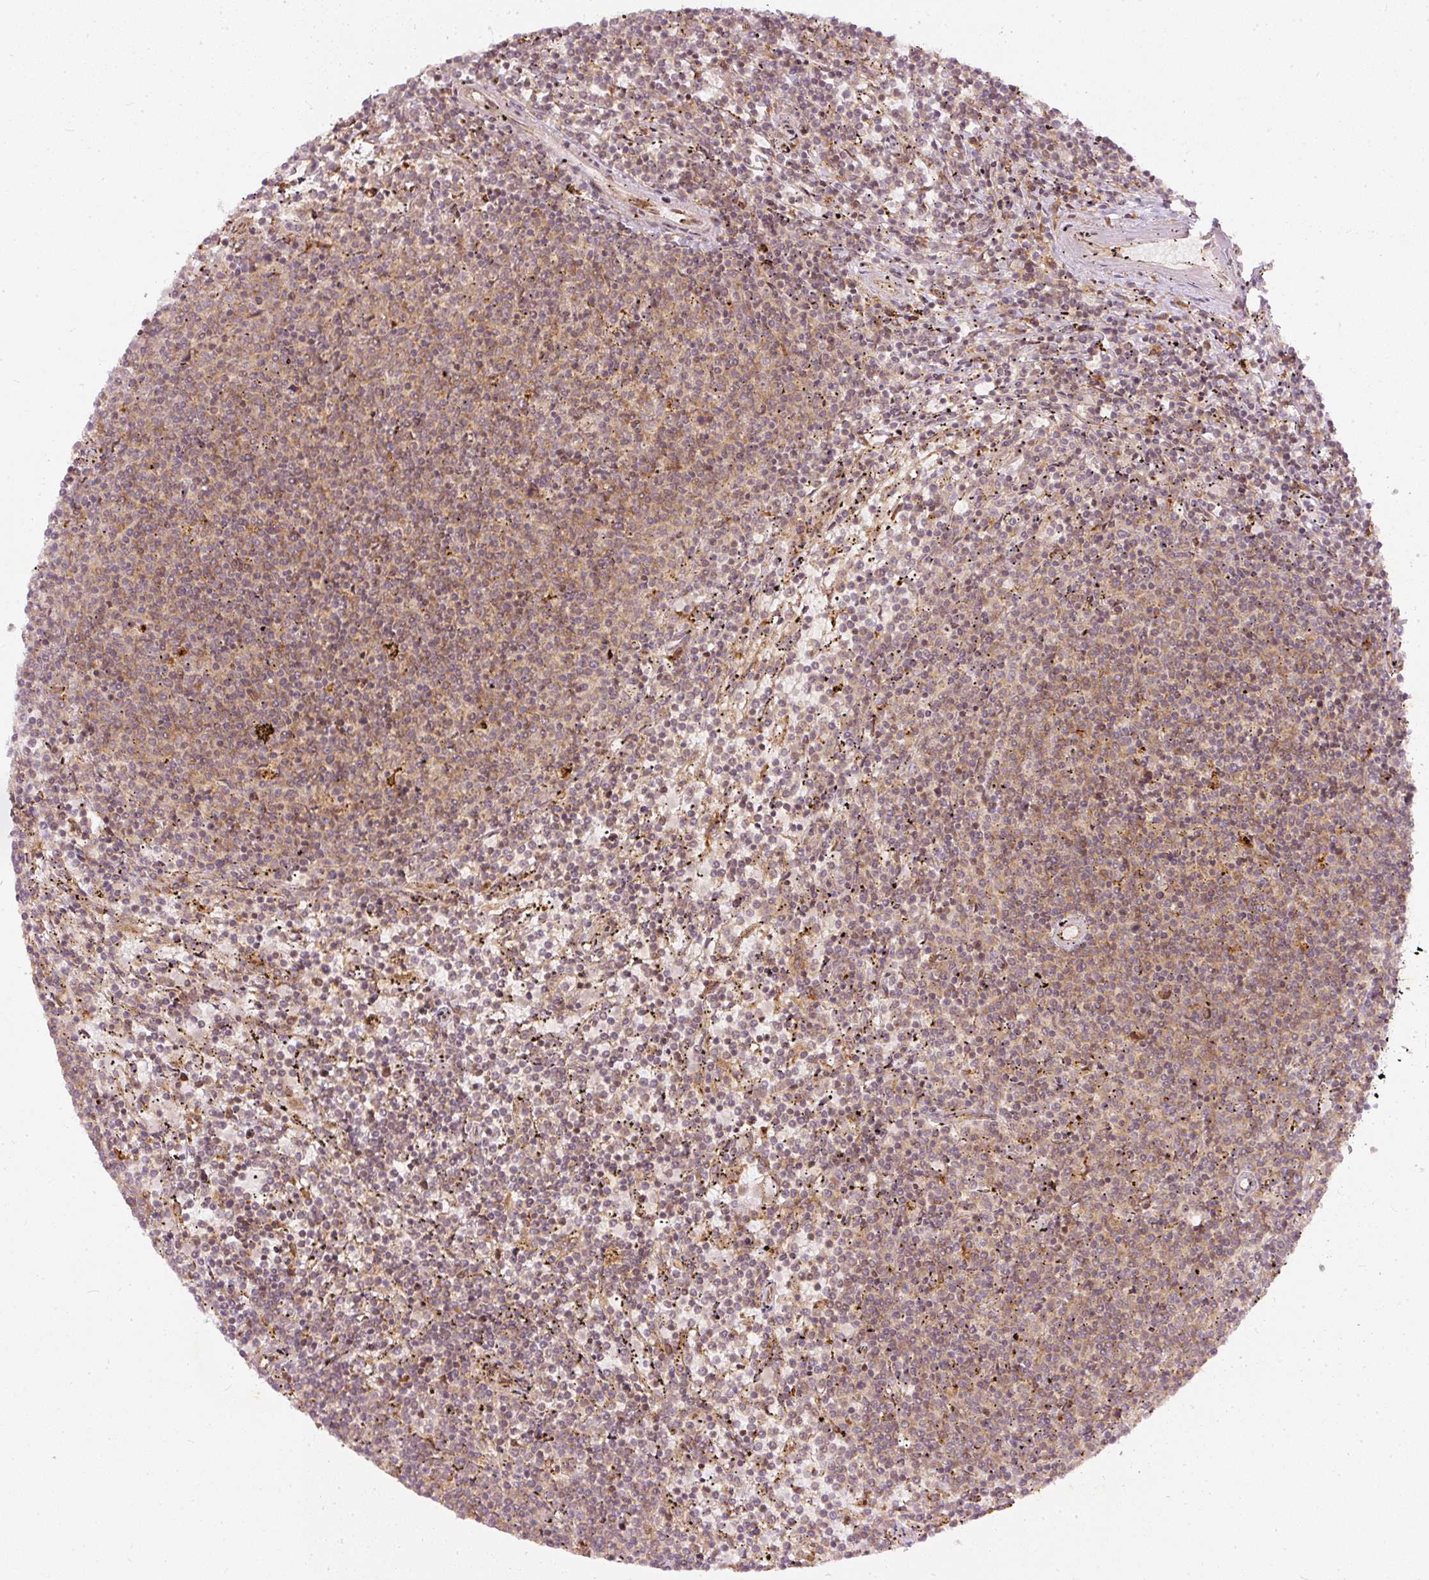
{"staining": {"intensity": "weak", "quantity": "25%-75%", "location": "cytoplasmic/membranous"}, "tissue": "lymphoma", "cell_type": "Tumor cells", "image_type": "cancer", "snomed": [{"axis": "morphology", "description": "Malignant lymphoma, non-Hodgkin's type, Low grade"}, {"axis": "topography", "description": "Spleen"}], "caption": "Malignant lymphoma, non-Hodgkin's type (low-grade) stained with DAB (3,3'-diaminobenzidine) immunohistochemistry (IHC) reveals low levels of weak cytoplasmic/membranous staining in approximately 25%-75% of tumor cells.", "gene": "ZNF580", "patient": {"sex": "female", "age": 50}}